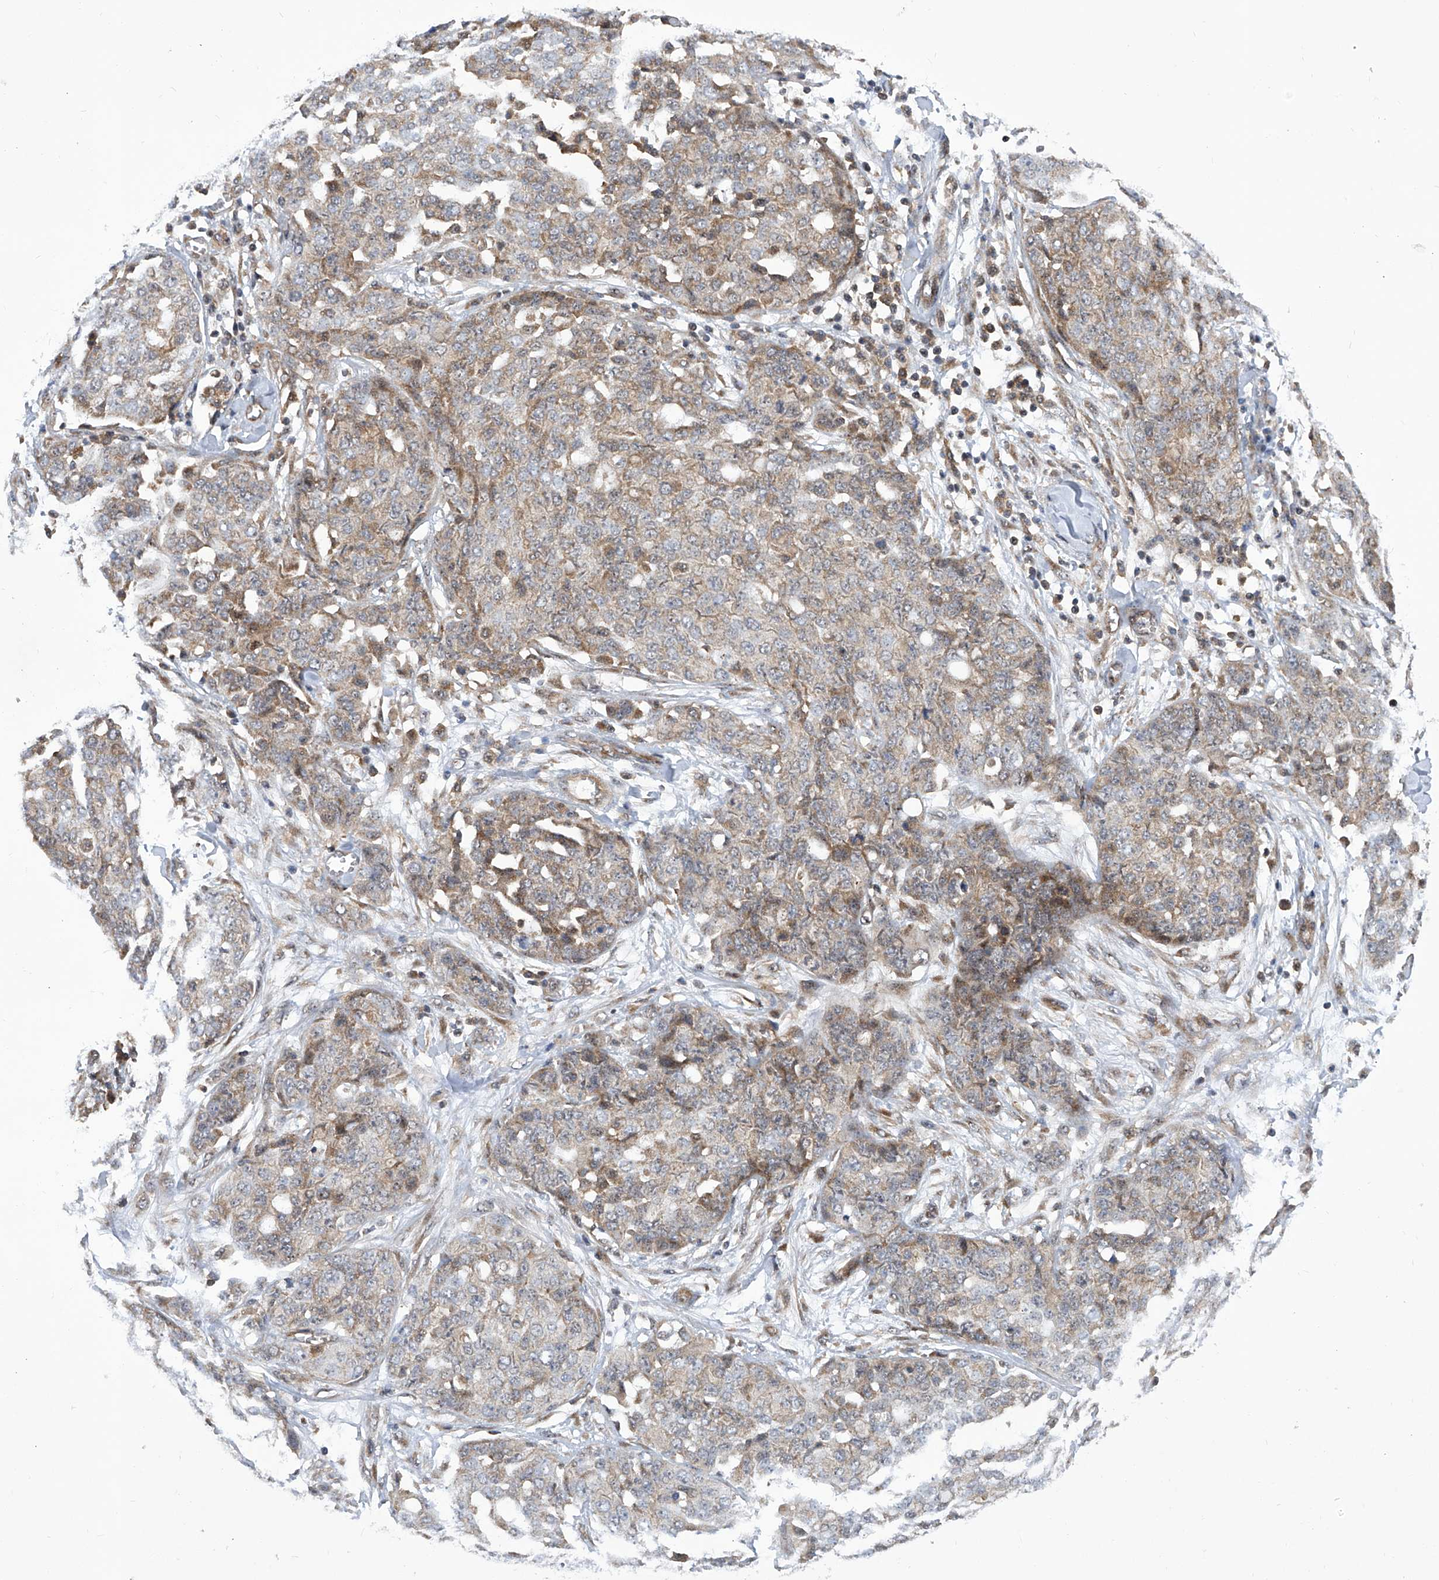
{"staining": {"intensity": "weak", "quantity": "25%-75%", "location": "cytoplasmic/membranous"}, "tissue": "ovarian cancer", "cell_type": "Tumor cells", "image_type": "cancer", "snomed": [{"axis": "morphology", "description": "Cystadenocarcinoma, serous, NOS"}, {"axis": "topography", "description": "Soft tissue"}, {"axis": "topography", "description": "Ovary"}], "caption": "Immunohistochemistry (IHC) of human ovarian serous cystadenocarcinoma displays low levels of weak cytoplasmic/membranous staining in about 25%-75% of tumor cells.", "gene": "CISH", "patient": {"sex": "female", "age": 57}}